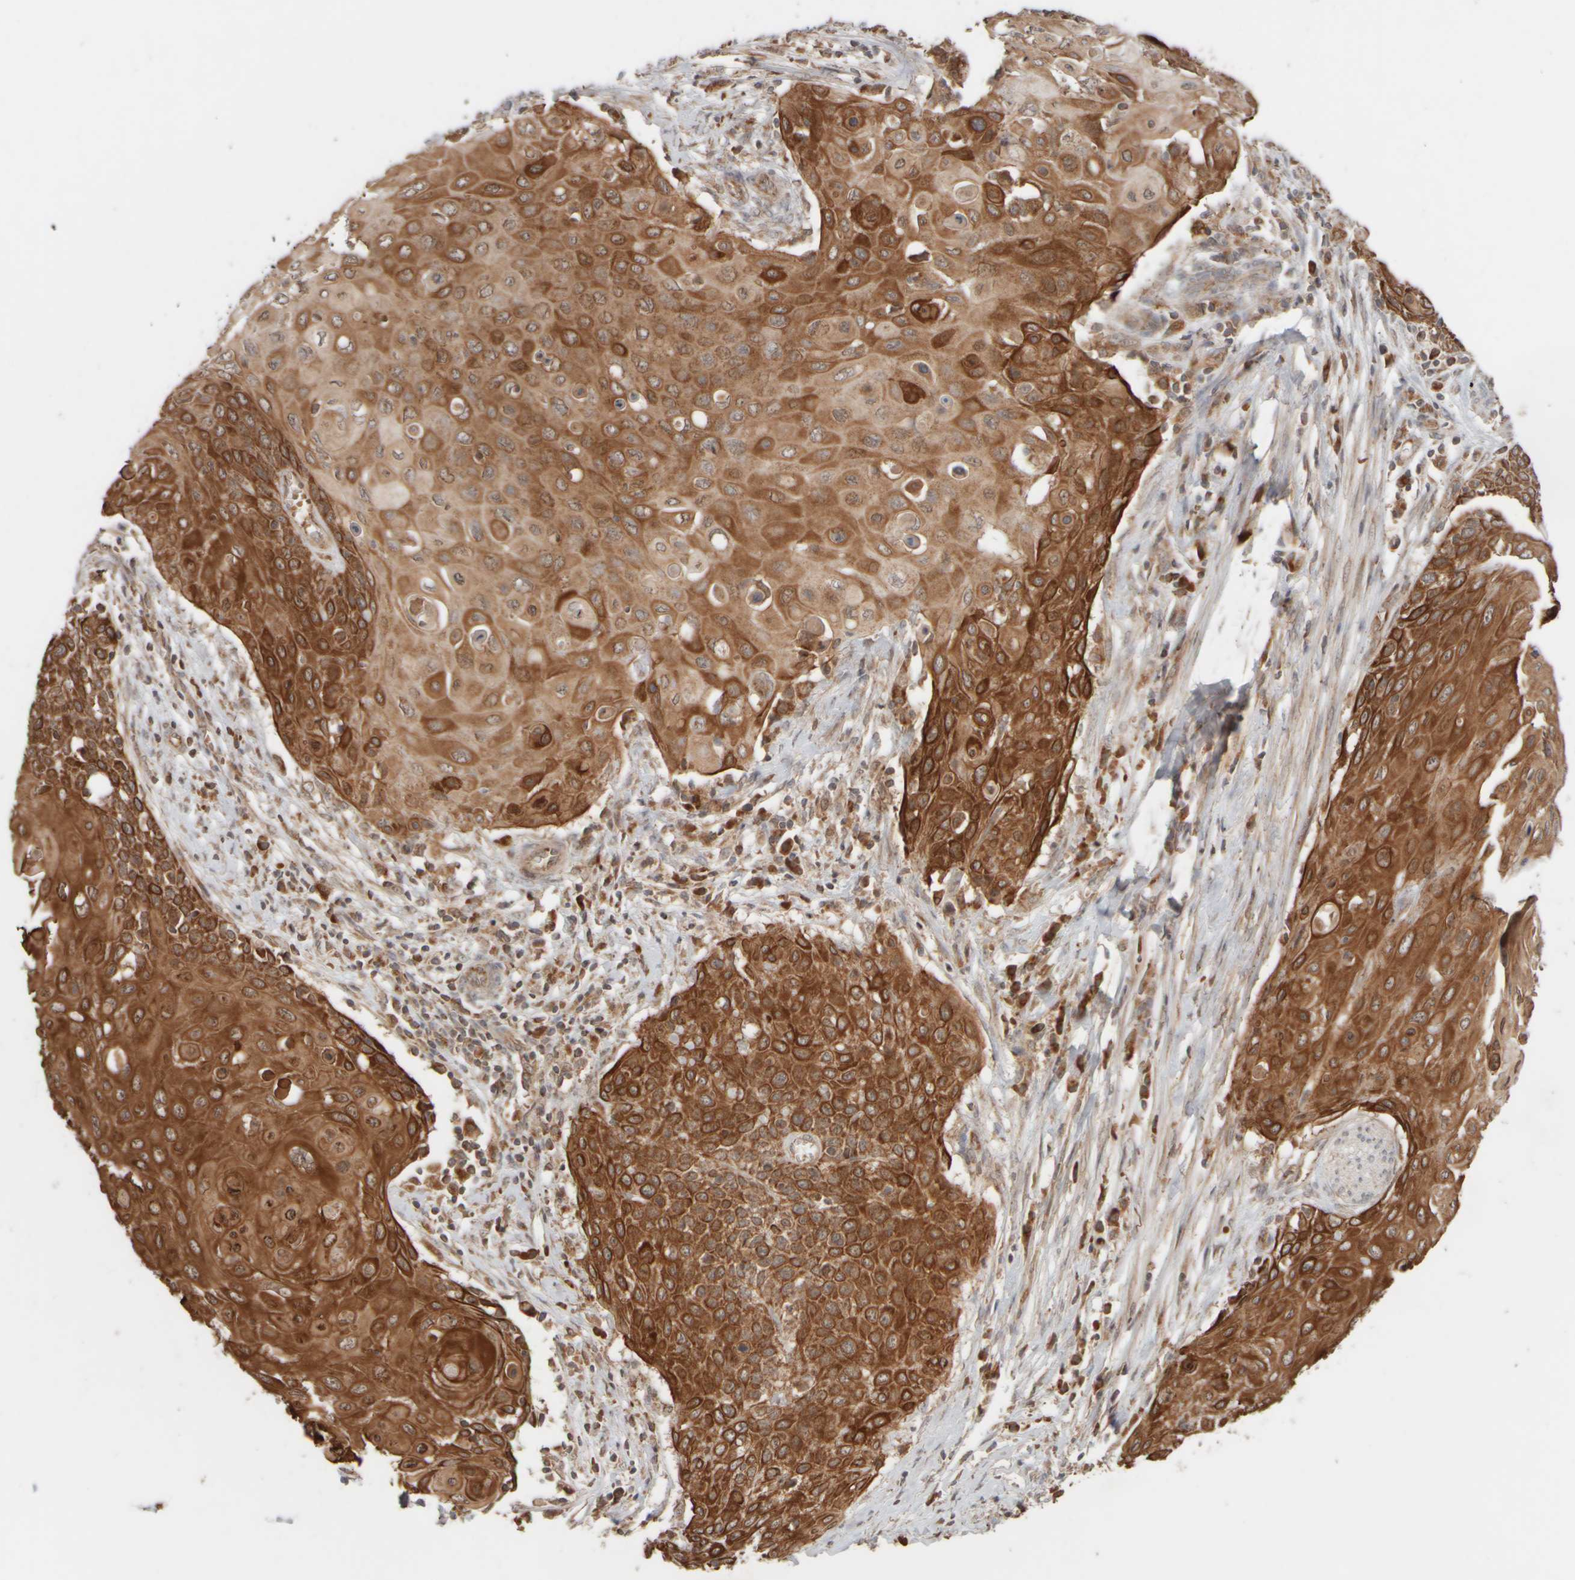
{"staining": {"intensity": "strong", "quantity": ">75%", "location": "cytoplasmic/membranous"}, "tissue": "cervical cancer", "cell_type": "Tumor cells", "image_type": "cancer", "snomed": [{"axis": "morphology", "description": "Squamous cell carcinoma, NOS"}, {"axis": "topography", "description": "Cervix"}], "caption": "This is an image of immunohistochemistry staining of cervical cancer (squamous cell carcinoma), which shows strong expression in the cytoplasmic/membranous of tumor cells.", "gene": "EIF2B3", "patient": {"sex": "female", "age": 39}}